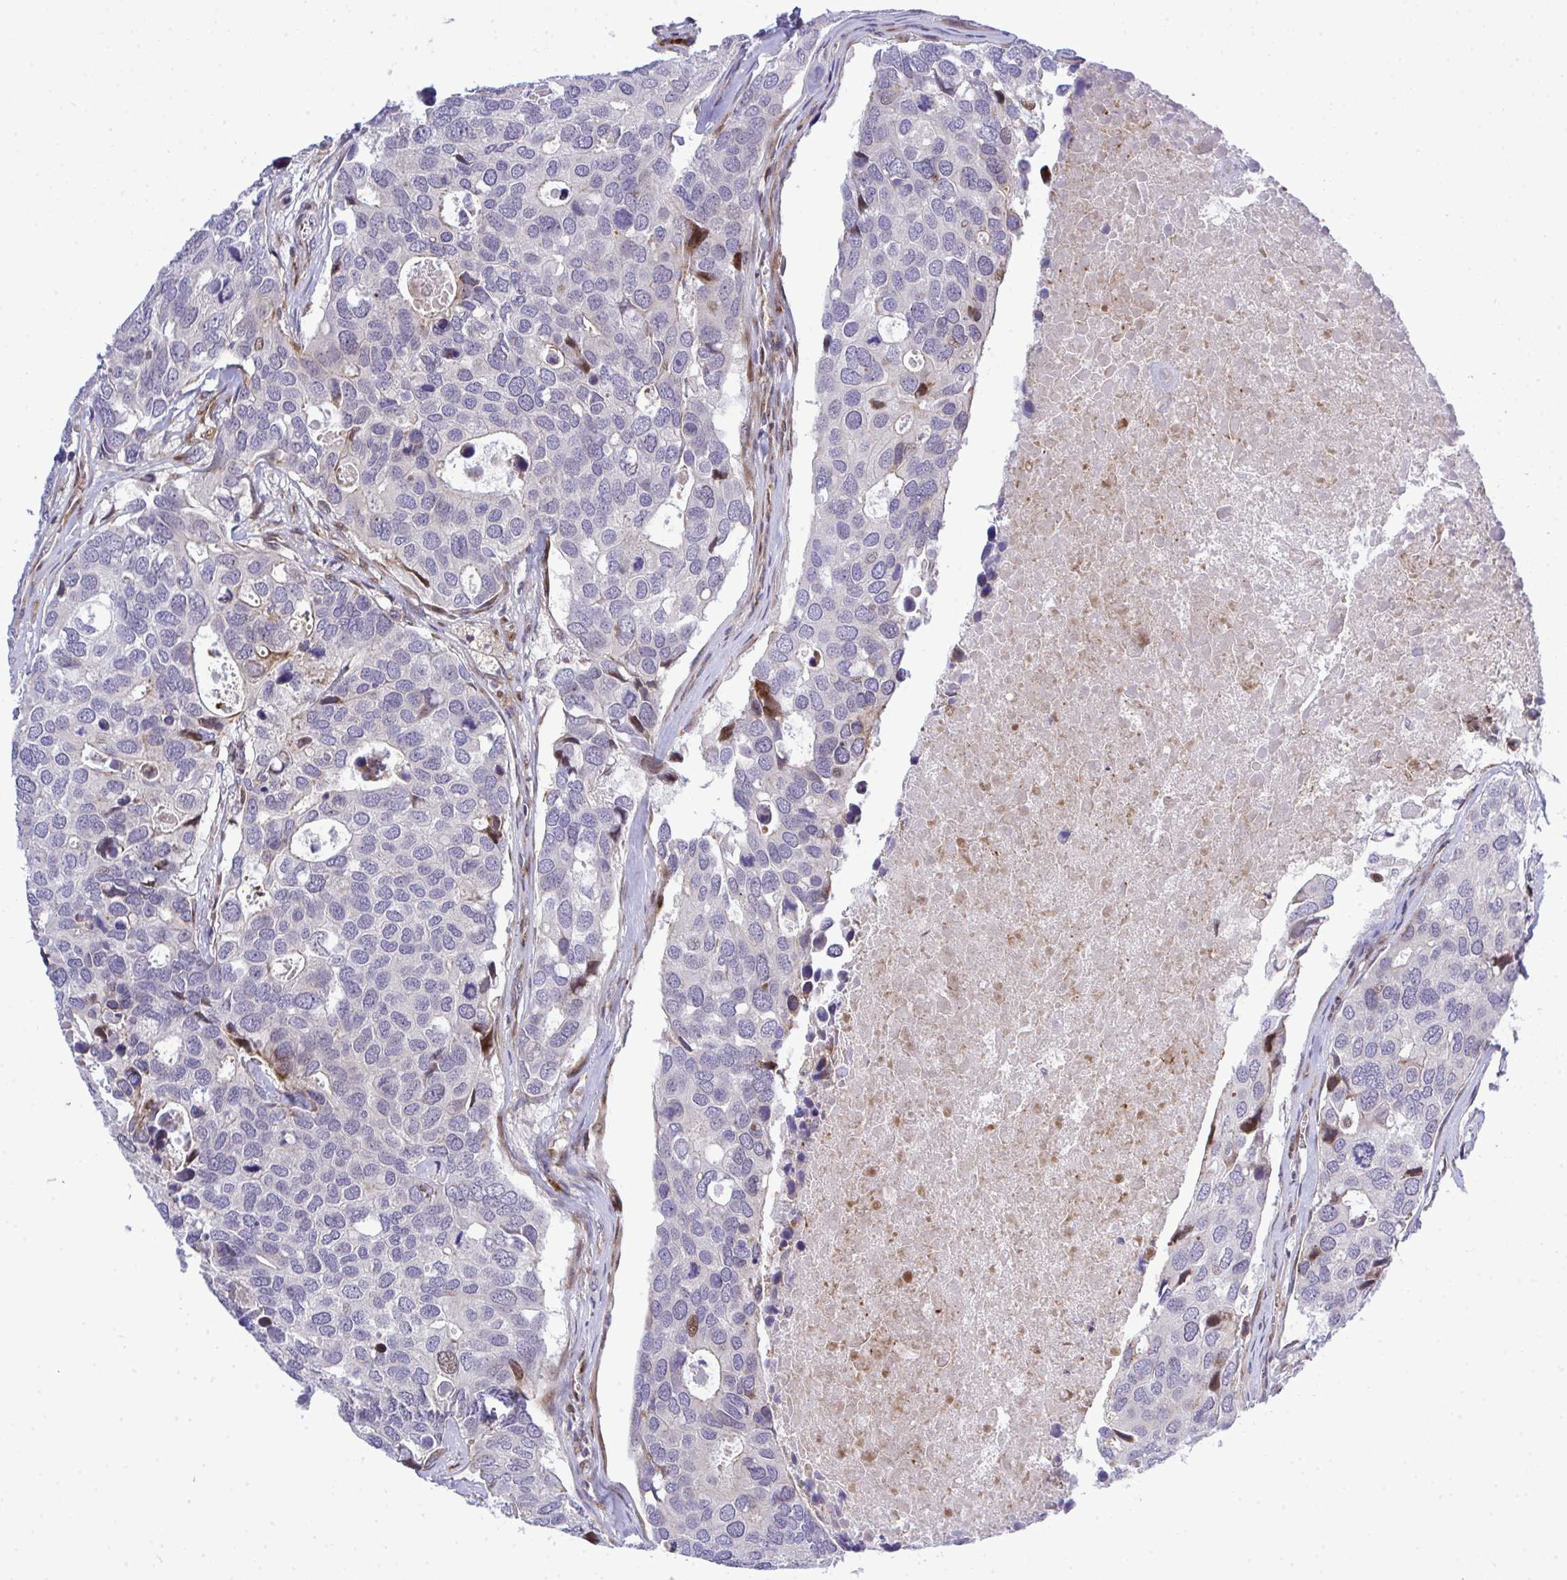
{"staining": {"intensity": "moderate", "quantity": "<25%", "location": "nuclear"}, "tissue": "breast cancer", "cell_type": "Tumor cells", "image_type": "cancer", "snomed": [{"axis": "morphology", "description": "Duct carcinoma"}, {"axis": "topography", "description": "Breast"}], "caption": "Breast cancer stained with immunohistochemistry reveals moderate nuclear expression in about <25% of tumor cells.", "gene": "CASTOR2", "patient": {"sex": "female", "age": 83}}